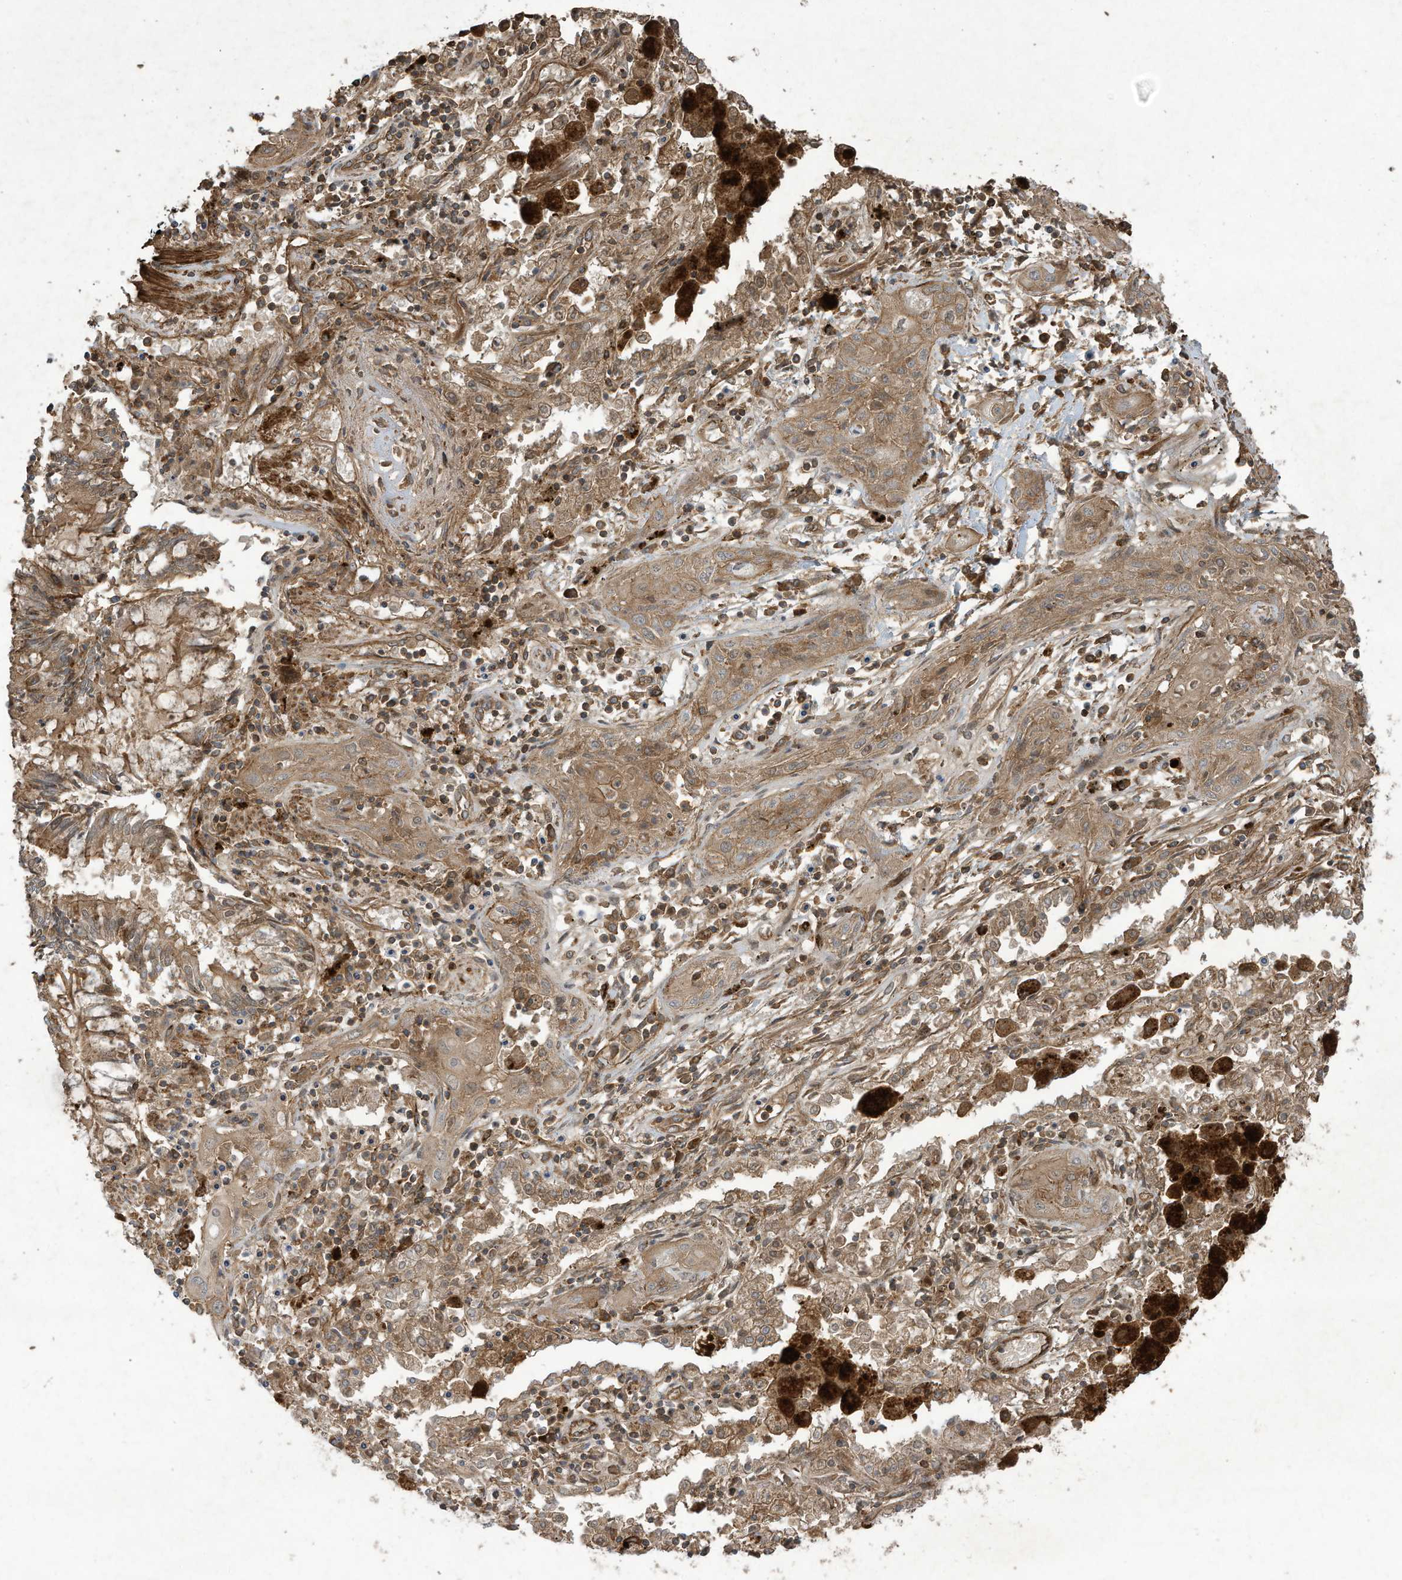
{"staining": {"intensity": "moderate", "quantity": ">75%", "location": "cytoplasmic/membranous"}, "tissue": "lung cancer", "cell_type": "Tumor cells", "image_type": "cancer", "snomed": [{"axis": "morphology", "description": "Squamous cell carcinoma, NOS"}, {"axis": "topography", "description": "Lung"}], "caption": "Immunohistochemistry (IHC) (DAB (3,3'-diaminobenzidine)) staining of human lung squamous cell carcinoma exhibits moderate cytoplasmic/membranous protein positivity in approximately >75% of tumor cells. (DAB (3,3'-diaminobenzidine) IHC with brightfield microscopy, high magnification).", "gene": "DDIT4", "patient": {"sex": "female", "age": 47}}